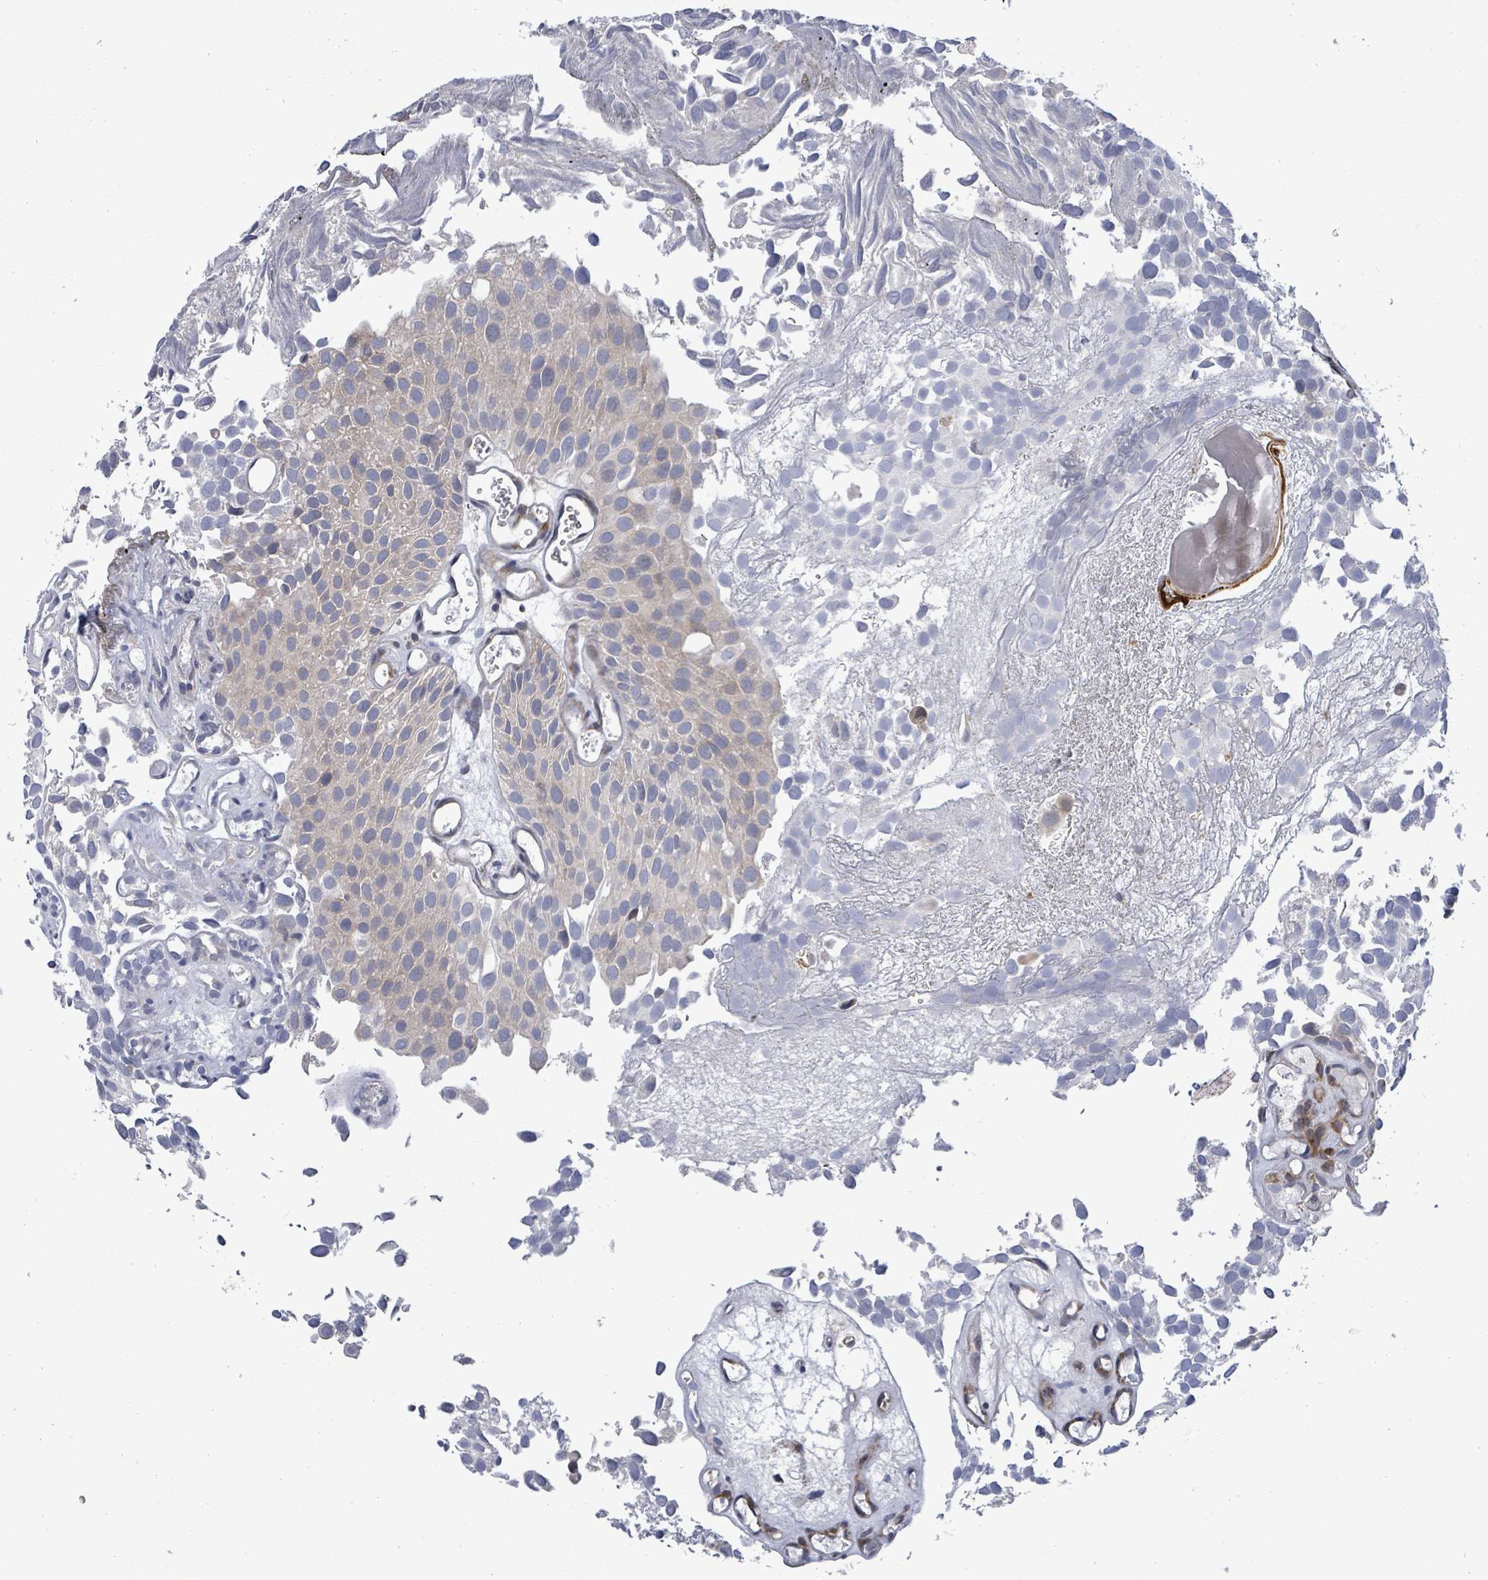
{"staining": {"intensity": "weak", "quantity": "<25%", "location": "cytoplasmic/membranous"}, "tissue": "urothelial cancer", "cell_type": "Tumor cells", "image_type": "cancer", "snomed": [{"axis": "morphology", "description": "Urothelial carcinoma, Low grade"}, {"axis": "topography", "description": "Urinary bladder"}], "caption": "This photomicrograph is of urothelial carcinoma (low-grade) stained with immunohistochemistry (IHC) to label a protein in brown with the nuclei are counter-stained blue. There is no positivity in tumor cells.", "gene": "SAR1A", "patient": {"sex": "male", "age": 88}}